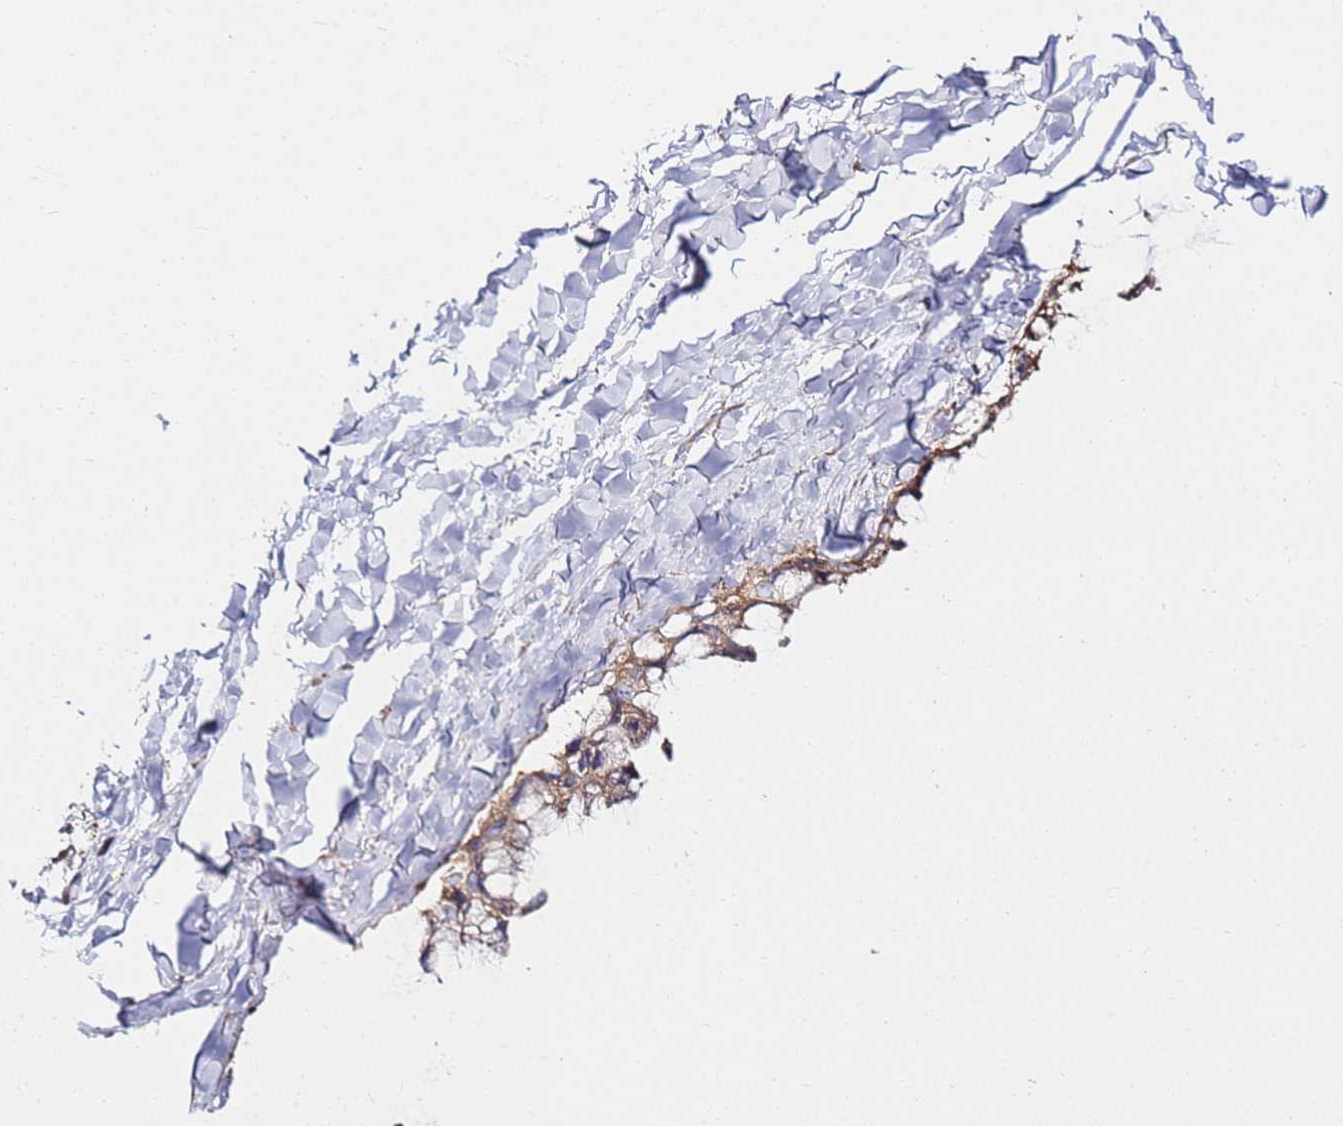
{"staining": {"intensity": "weak", "quantity": "25%-75%", "location": "cytoplasmic/membranous"}, "tissue": "ovarian cancer", "cell_type": "Tumor cells", "image_type": "cancer", "snomed": [{"axis": "morphology", "description": "Cystadenocarcinoma, mucinous, NOS"}, {"axis": "topography", "description": "Ovary"}], "caption": "Tumor cells show weak cytoplasmic/membranous staining in about 25%-75% of cells in ovarian cancer (mucinous cystadenocarcinoma).", "gene": "RPS3A", "patient": {"sex": "female", "age": 39}}